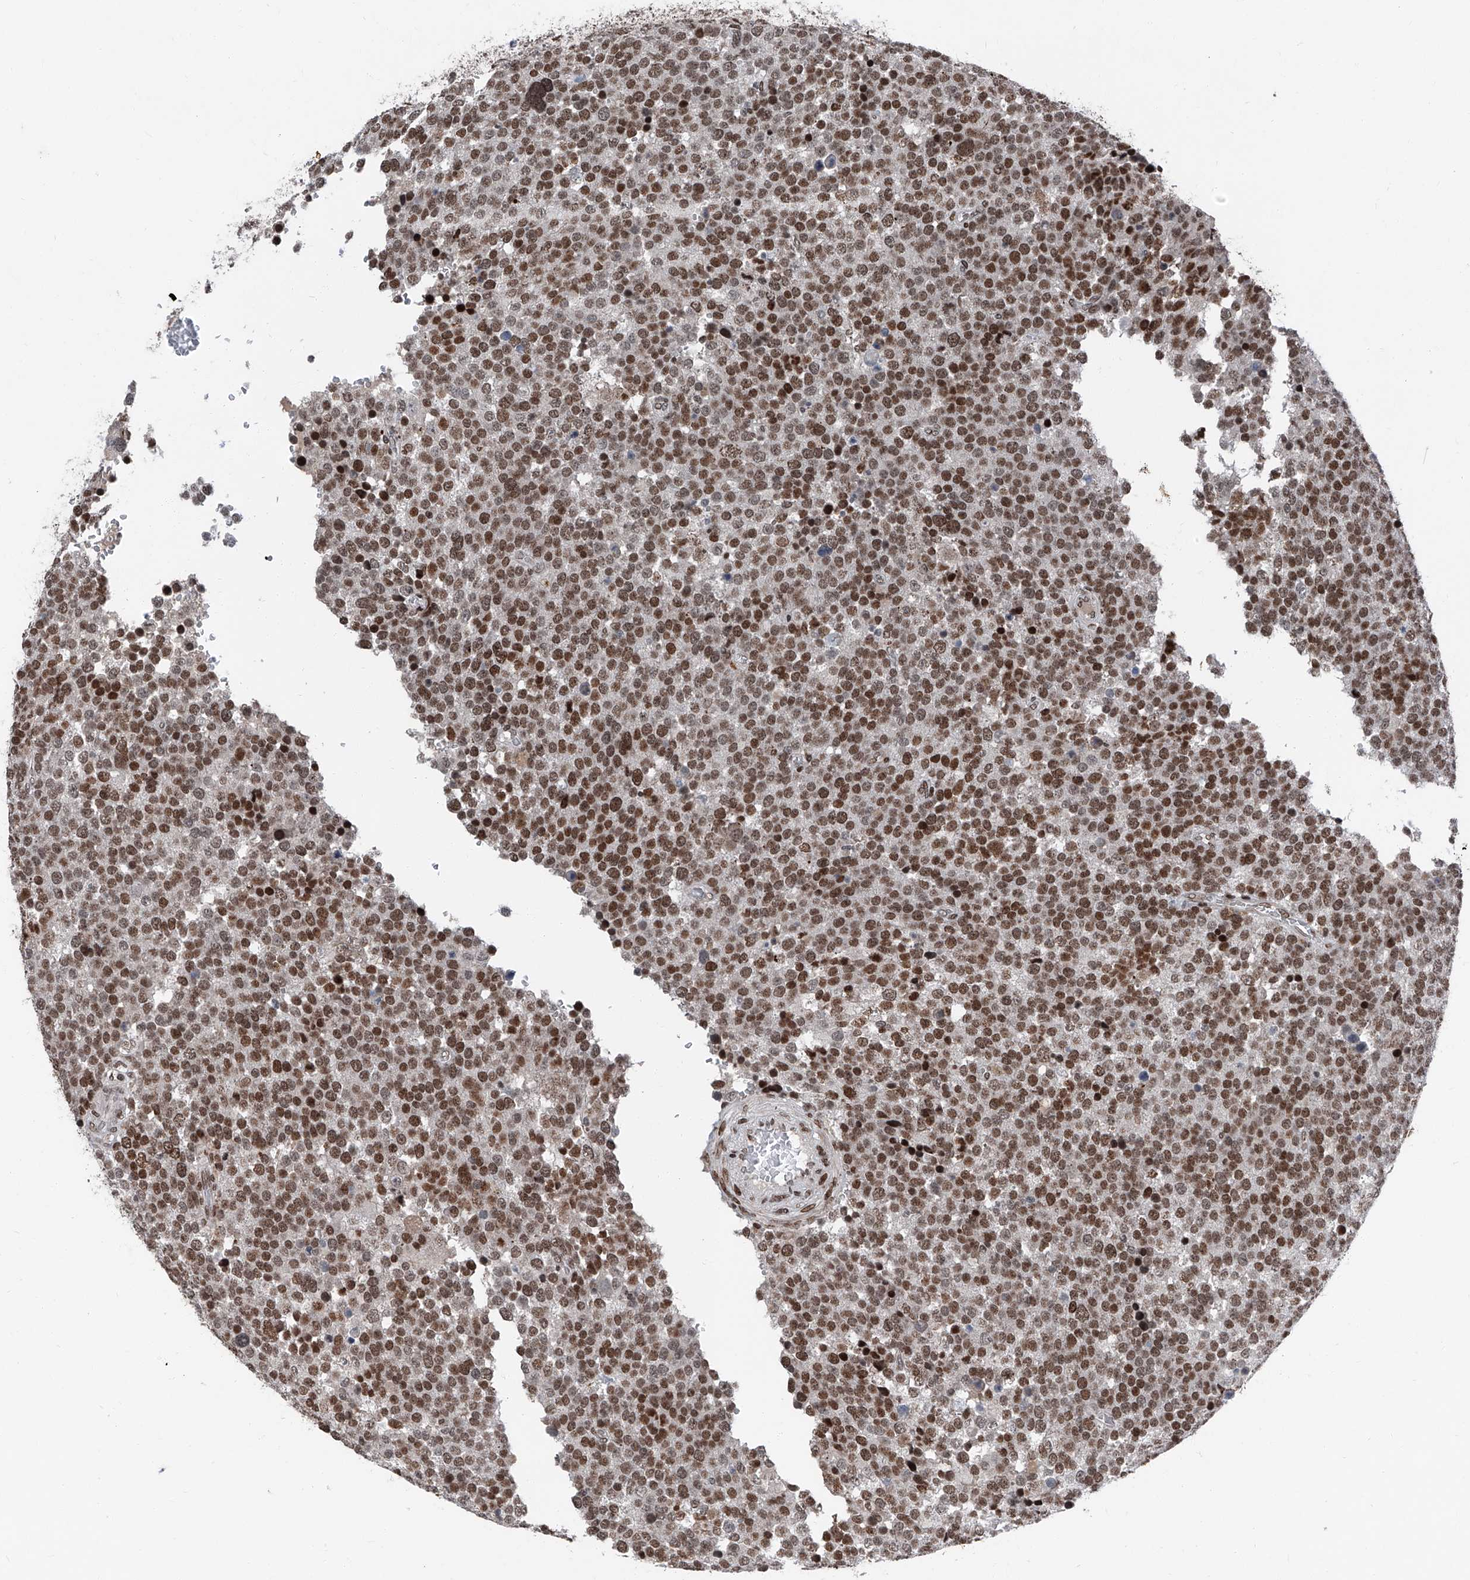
{"staining": {"intensity": "moderate", "quantity": ">75%", "location": "nuclear"}, "tissue": "testis cancer", "cell_type": "Tumor cells", "image_type": "cancer", "snomed": [{"axis": "morphology", "description": "Seminoma, NOS"}, {"axis": "topography", "description": "Testis"}], "caption": "Brown immunohistochemical staining in human seminoma (testis) shows moderate nuclear staining in approximately >75% of tumor cells. The protein of interest is shown in brown color, while the nuclei are stained blue.", "gene": "BMI1", "patient": {"sex": "male", "age": 71}}